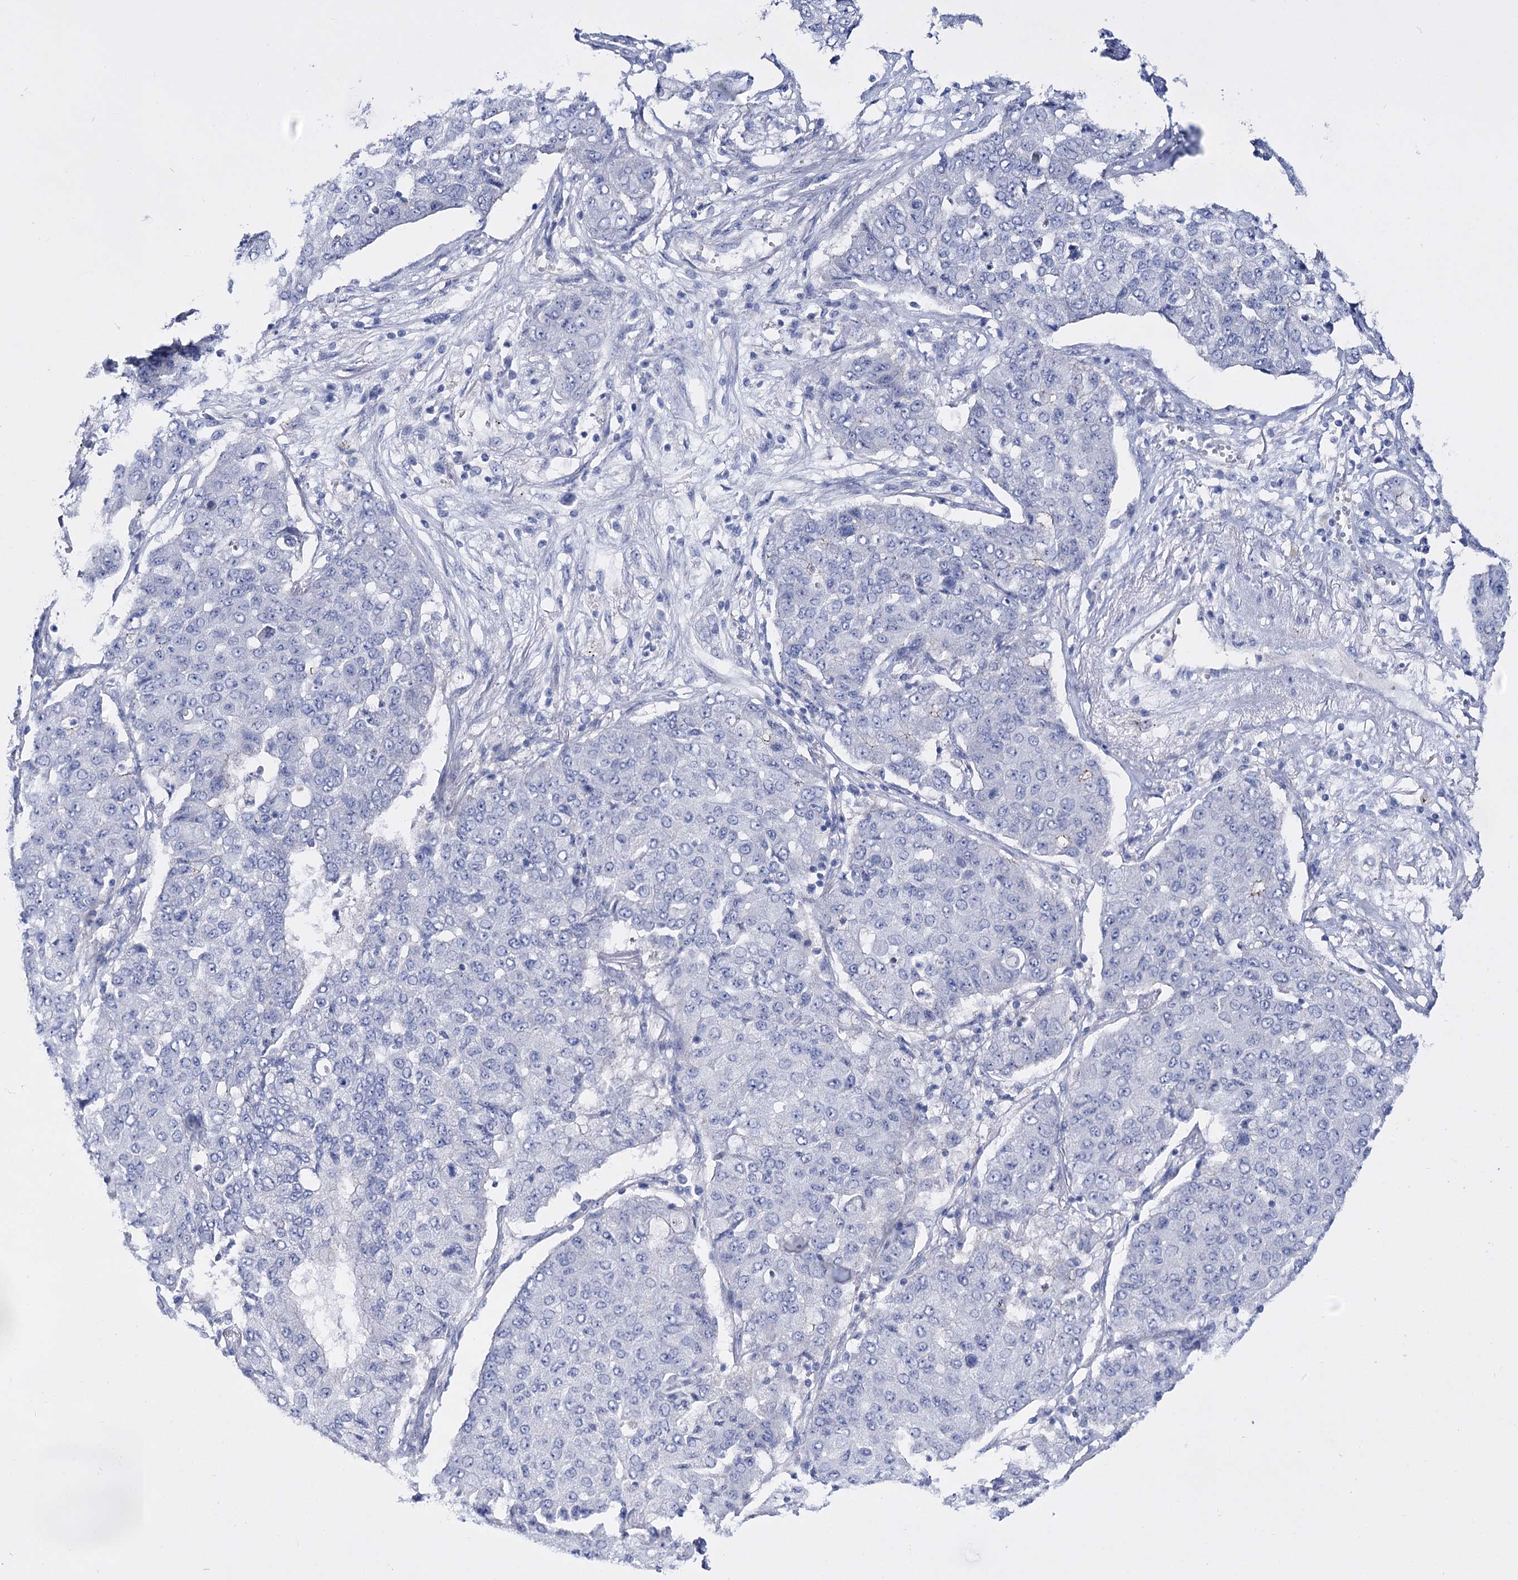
{"staining": {"intensity": "negative", "quantity": "none", "location": "none"}, "tissue": "lung cancer", "cell_type": "Tumor cells", "image_type": "cancer", "snomed": [{"axis": "morphology", "description": "Squamous cell carcinoma, NOS"}, {"axis": "topography", "description": "Lung"}], "caption": "Micrograph shows no protein positivity in tumor cells of lung cancer (squamous cell carcinoma) tissue.", "gene": "LRRC34", "patient": {"sex": "male", "age": 74}}